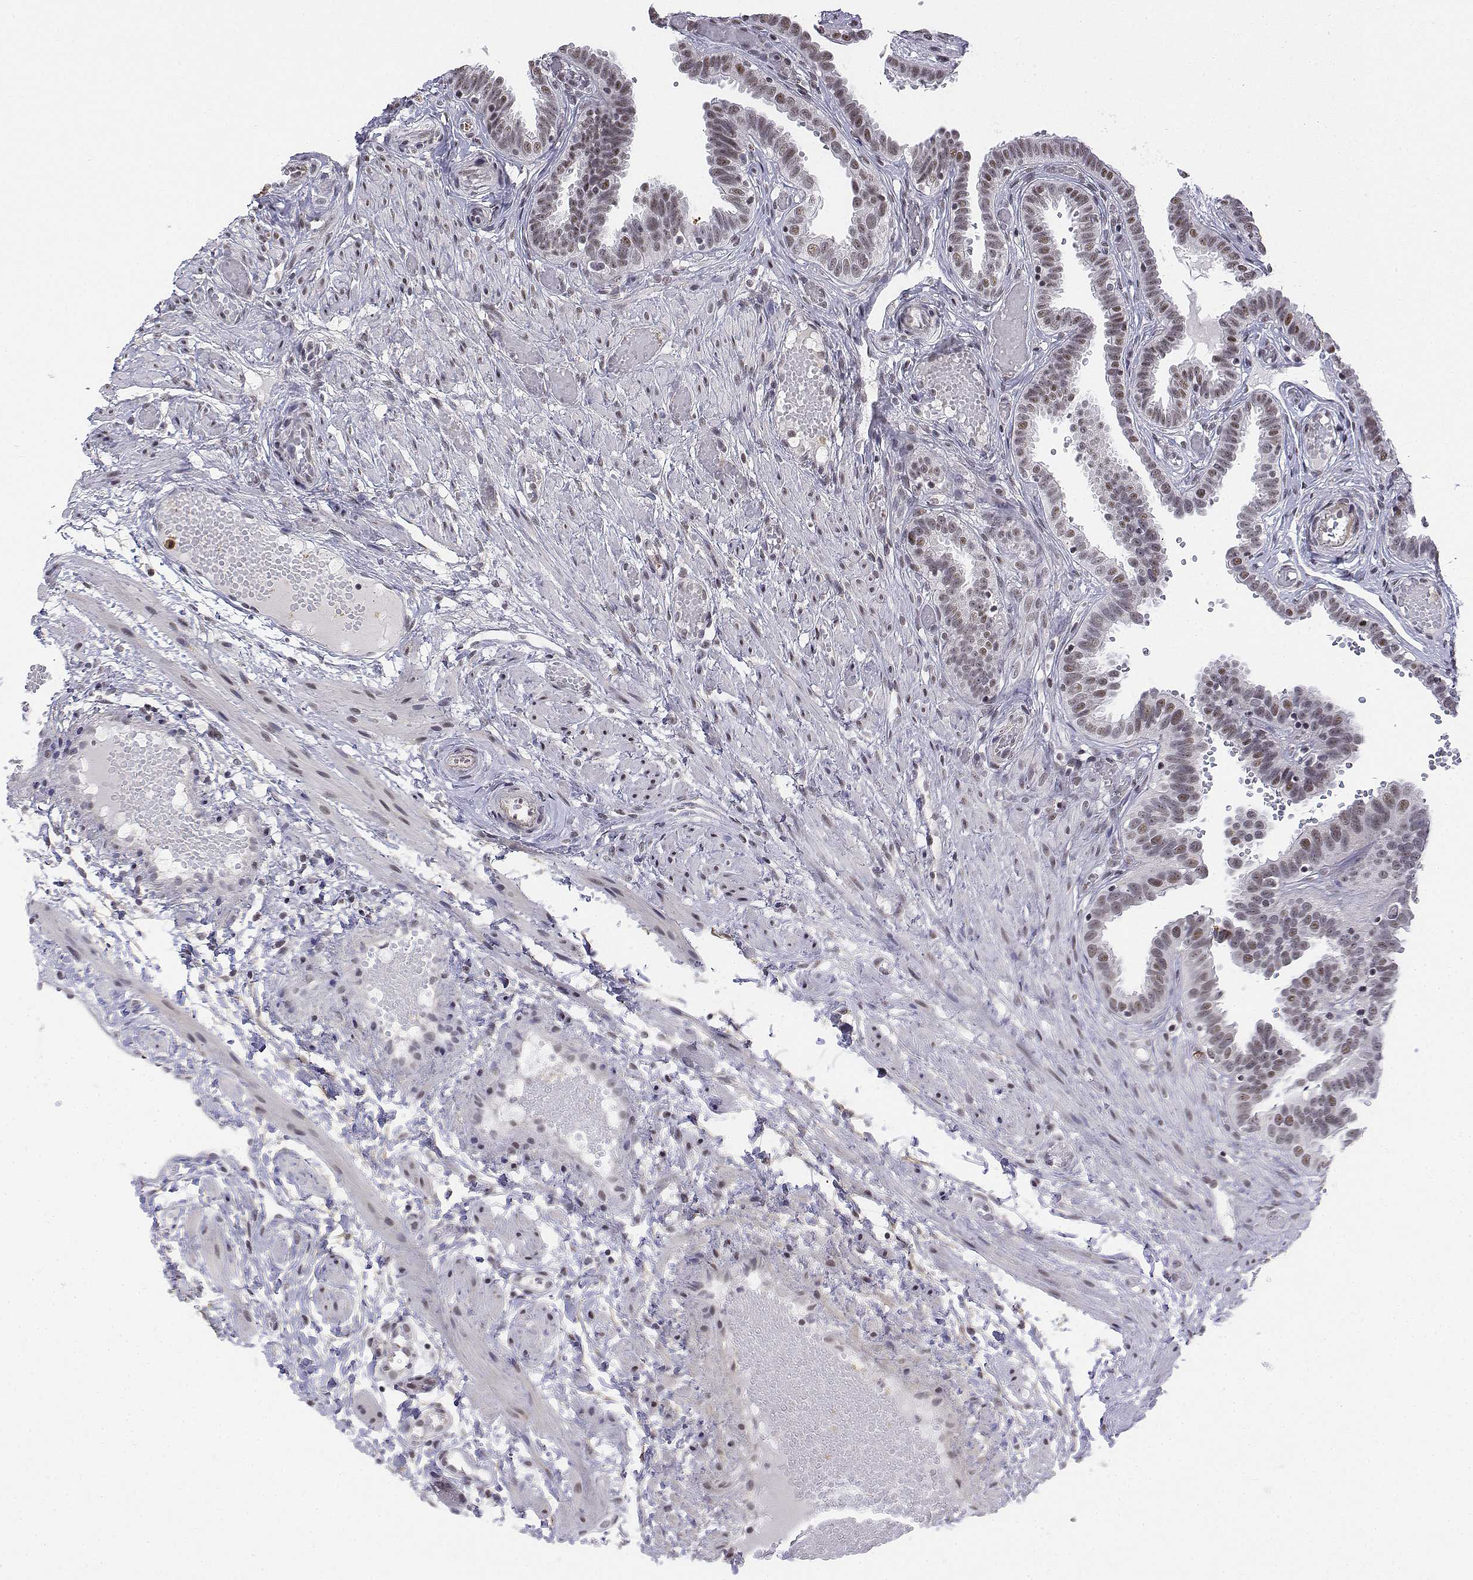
{"staining": {"intensity": "moderate", "quantity": ">75%", "location": "nuclear"}, "tissue": "fallopian tube", "cell_type": "Glandular cells", "image_type": "normal", "snomed": [{"axis": "morphology", "description": "Normal tissue, NOS"}, {"axis": "topography", "description": "Fallopian tube"}], "caption": "This is an image of immunohistochemistry (IHC) staining of unremarkable fallopian tube, which shows moderate positivity in the nuclear of glandular cells.", "gene": "SETD1A", "patient": {"sex": "female", "age": 37}}